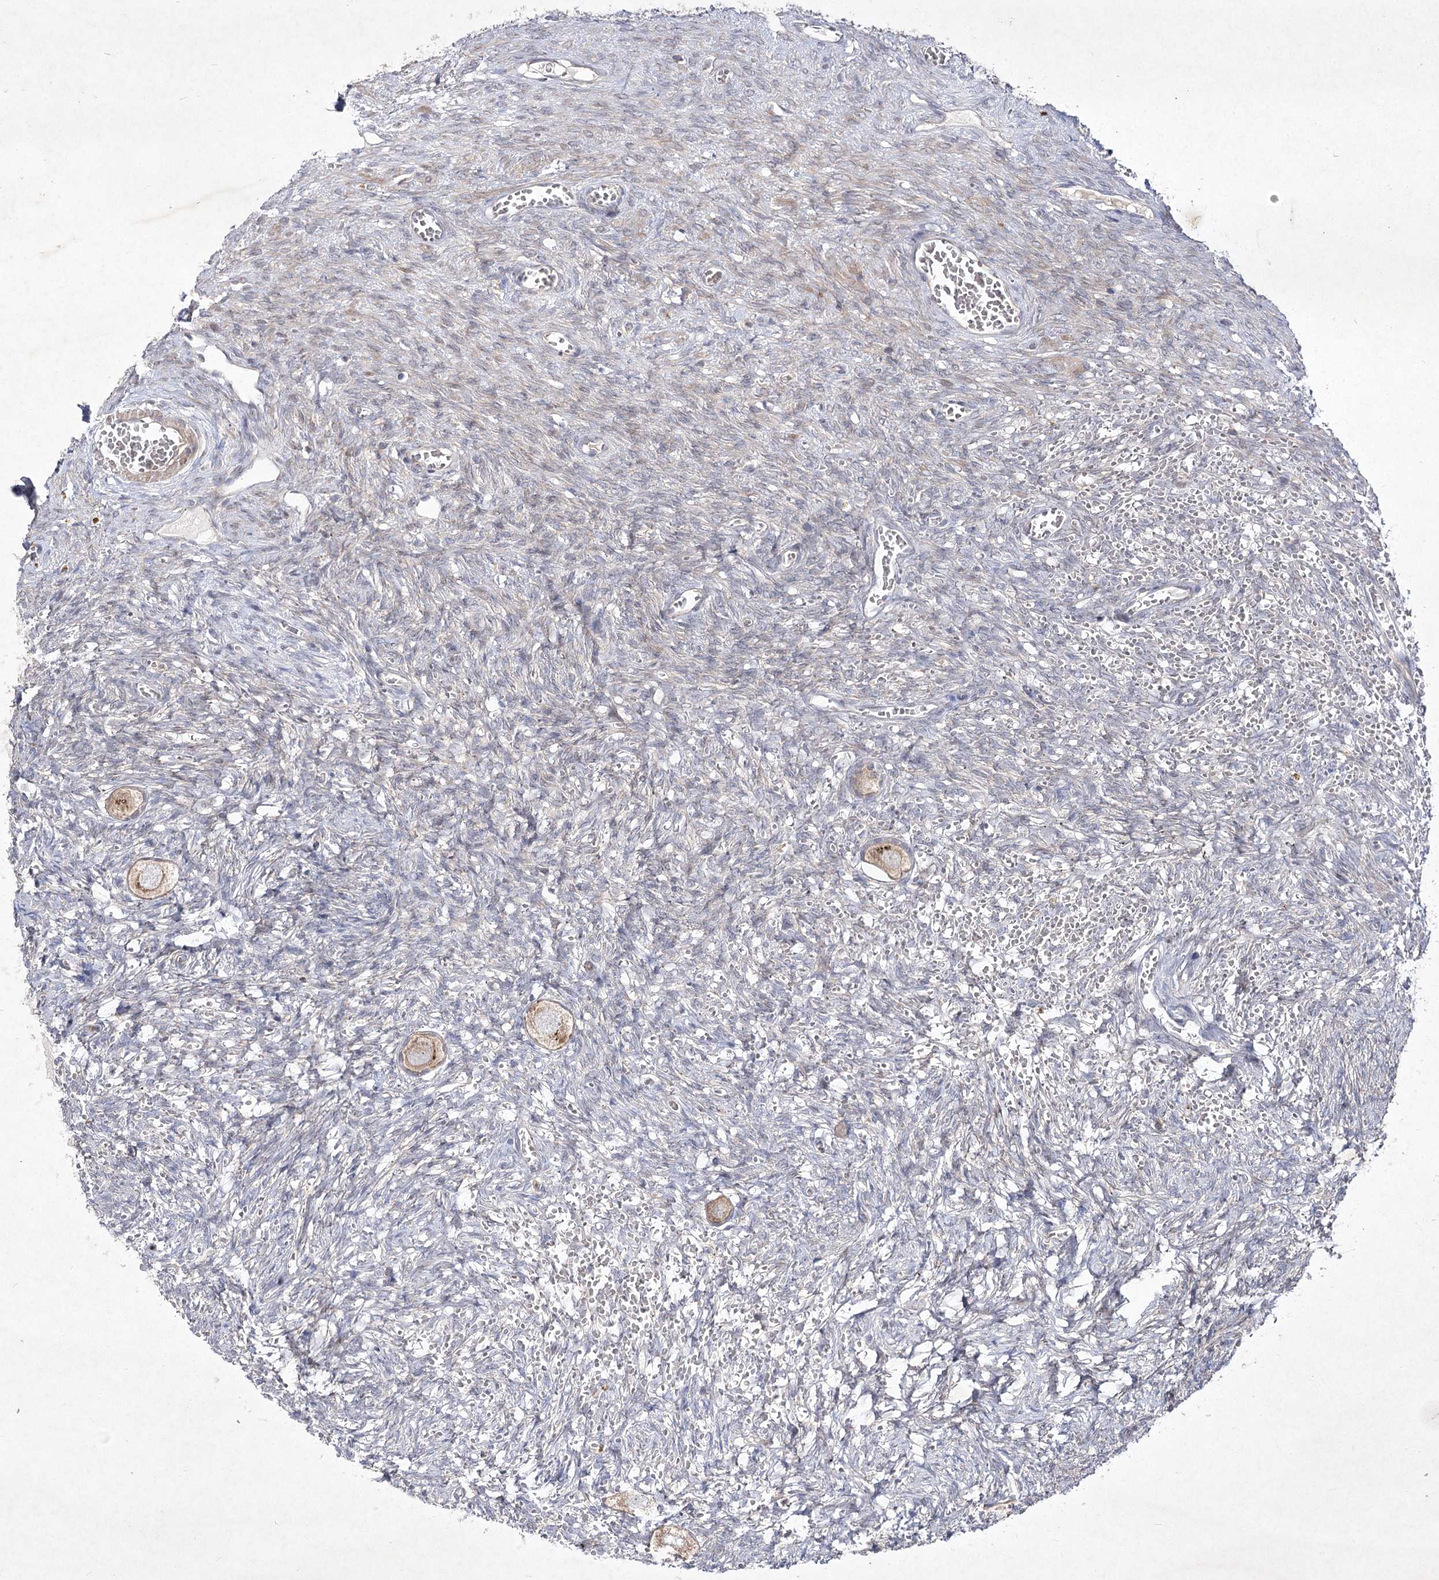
{"staining": {"intensity": "weak", "quantity": ">75%", "location": "cytoplasmic/membranous"}, "tissue": "ovary", "cell_type": "Follicle cells", "image_type": "normal", "snomed": [{"axis": "morphology", "description": "Normal tissue, NOS"}, {"axis": "topography", "description": "Ovary"}], "caption": "This micrograph exhibits immunohistochemistry (IHC) staining of unremarkable ovary, with low weak cytoplasmic/membranous positivity in about >75% of follicle cells.", "gene": "CIB2", "patient": {"sex": "female", "age": 27}}